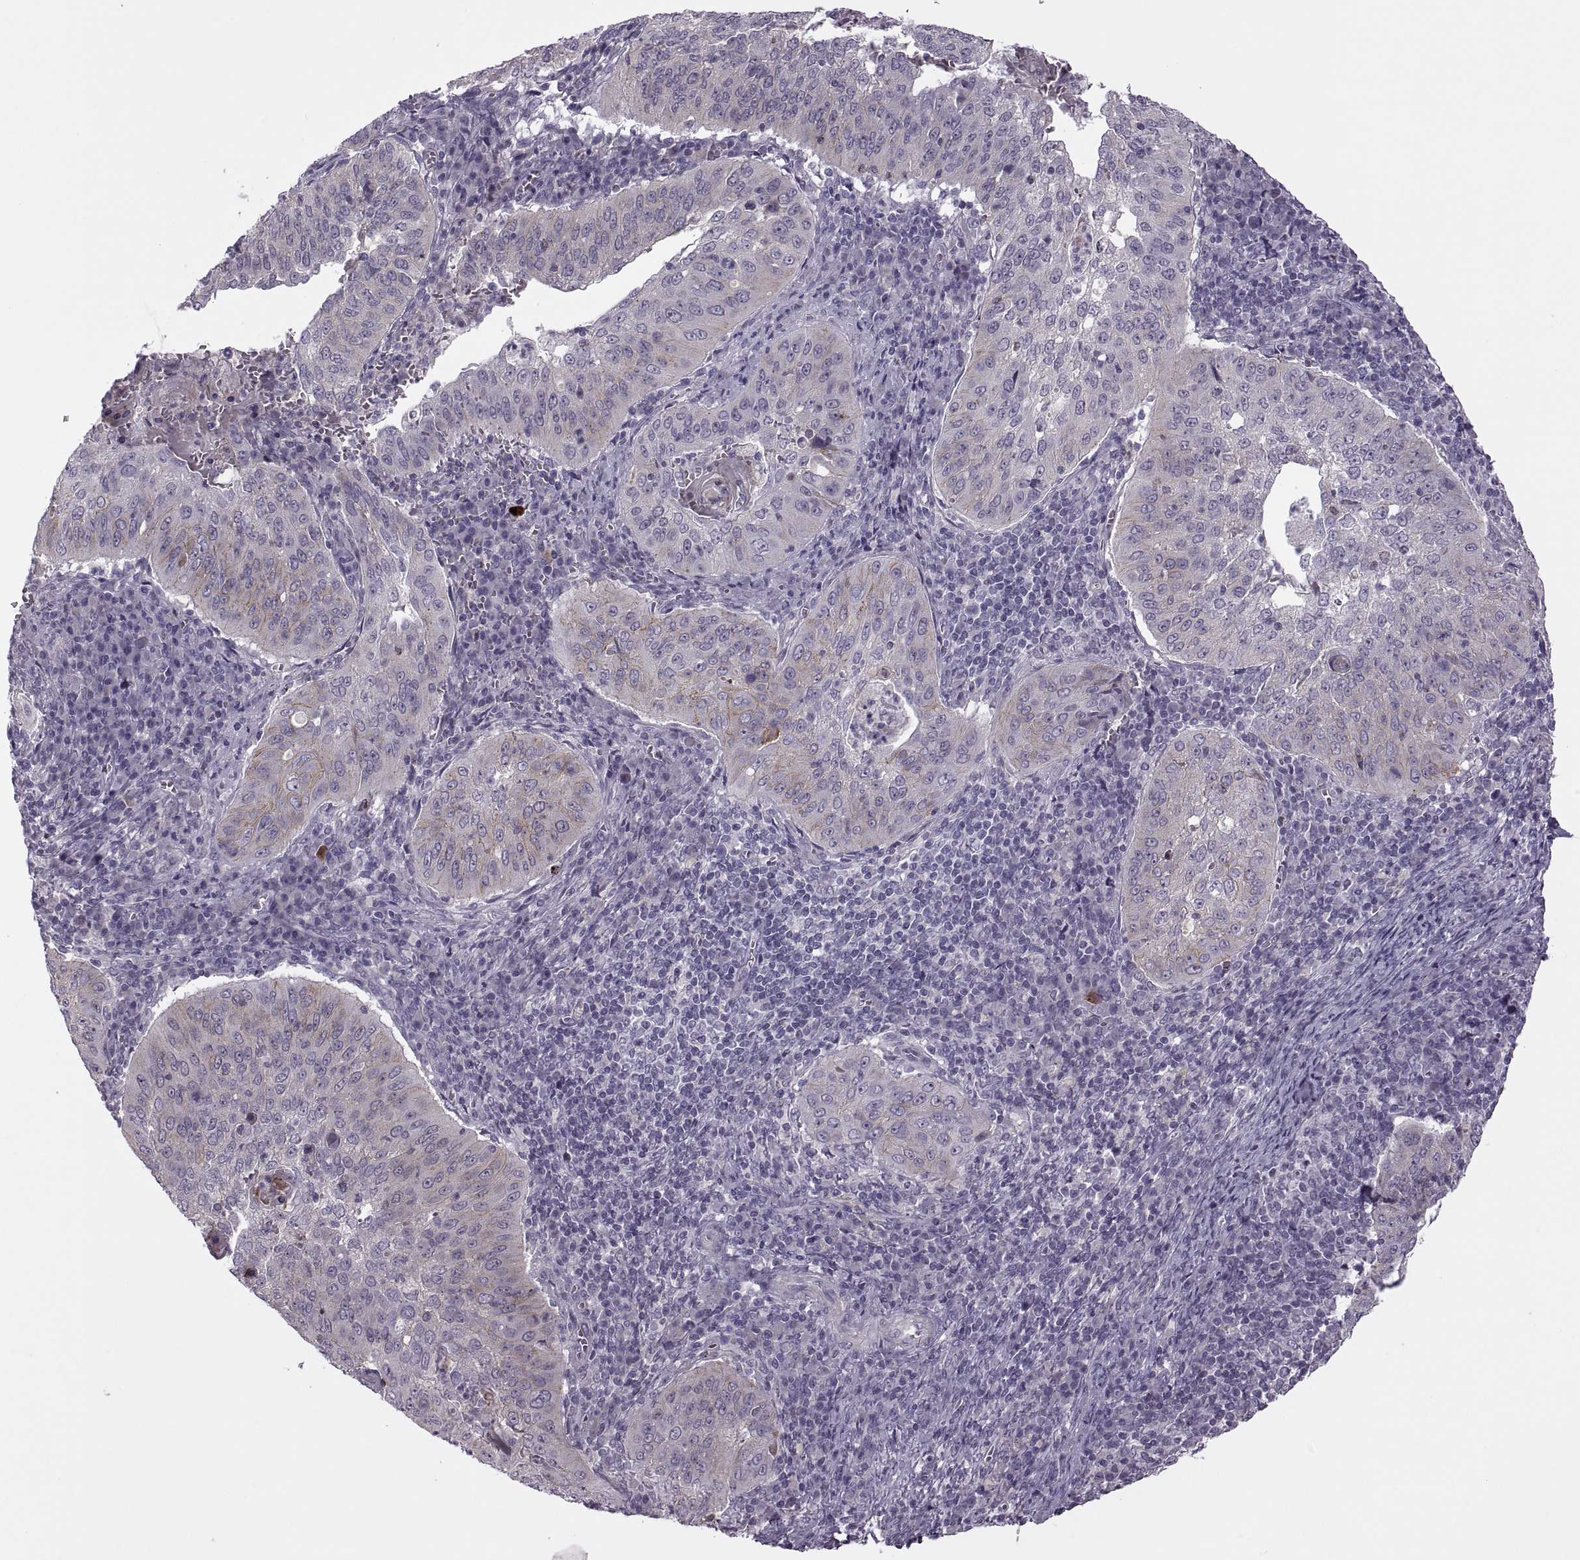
{"staining": {"intensity": "weak", "quantity": "<25%", "location": "cytoplasmic/membranous"}, "tissue": "cervical cancer", "cell_type": "Tumor cells", "image_type": "cancer", "snomed": [{"axis": "morphology", "description": "Squamous cell carcinoma, NOS"}, {"axis": "topography", "description": "Cervix"}], "caption": "A high-resolution photomicrograph shows immunohistochemistry (IHC) staining of cervical squamous cell carcinoma, which shows no significant staining in tumor cells.", "gene": "RIPK4", "patient": {"sex": "female", "age": 39}}